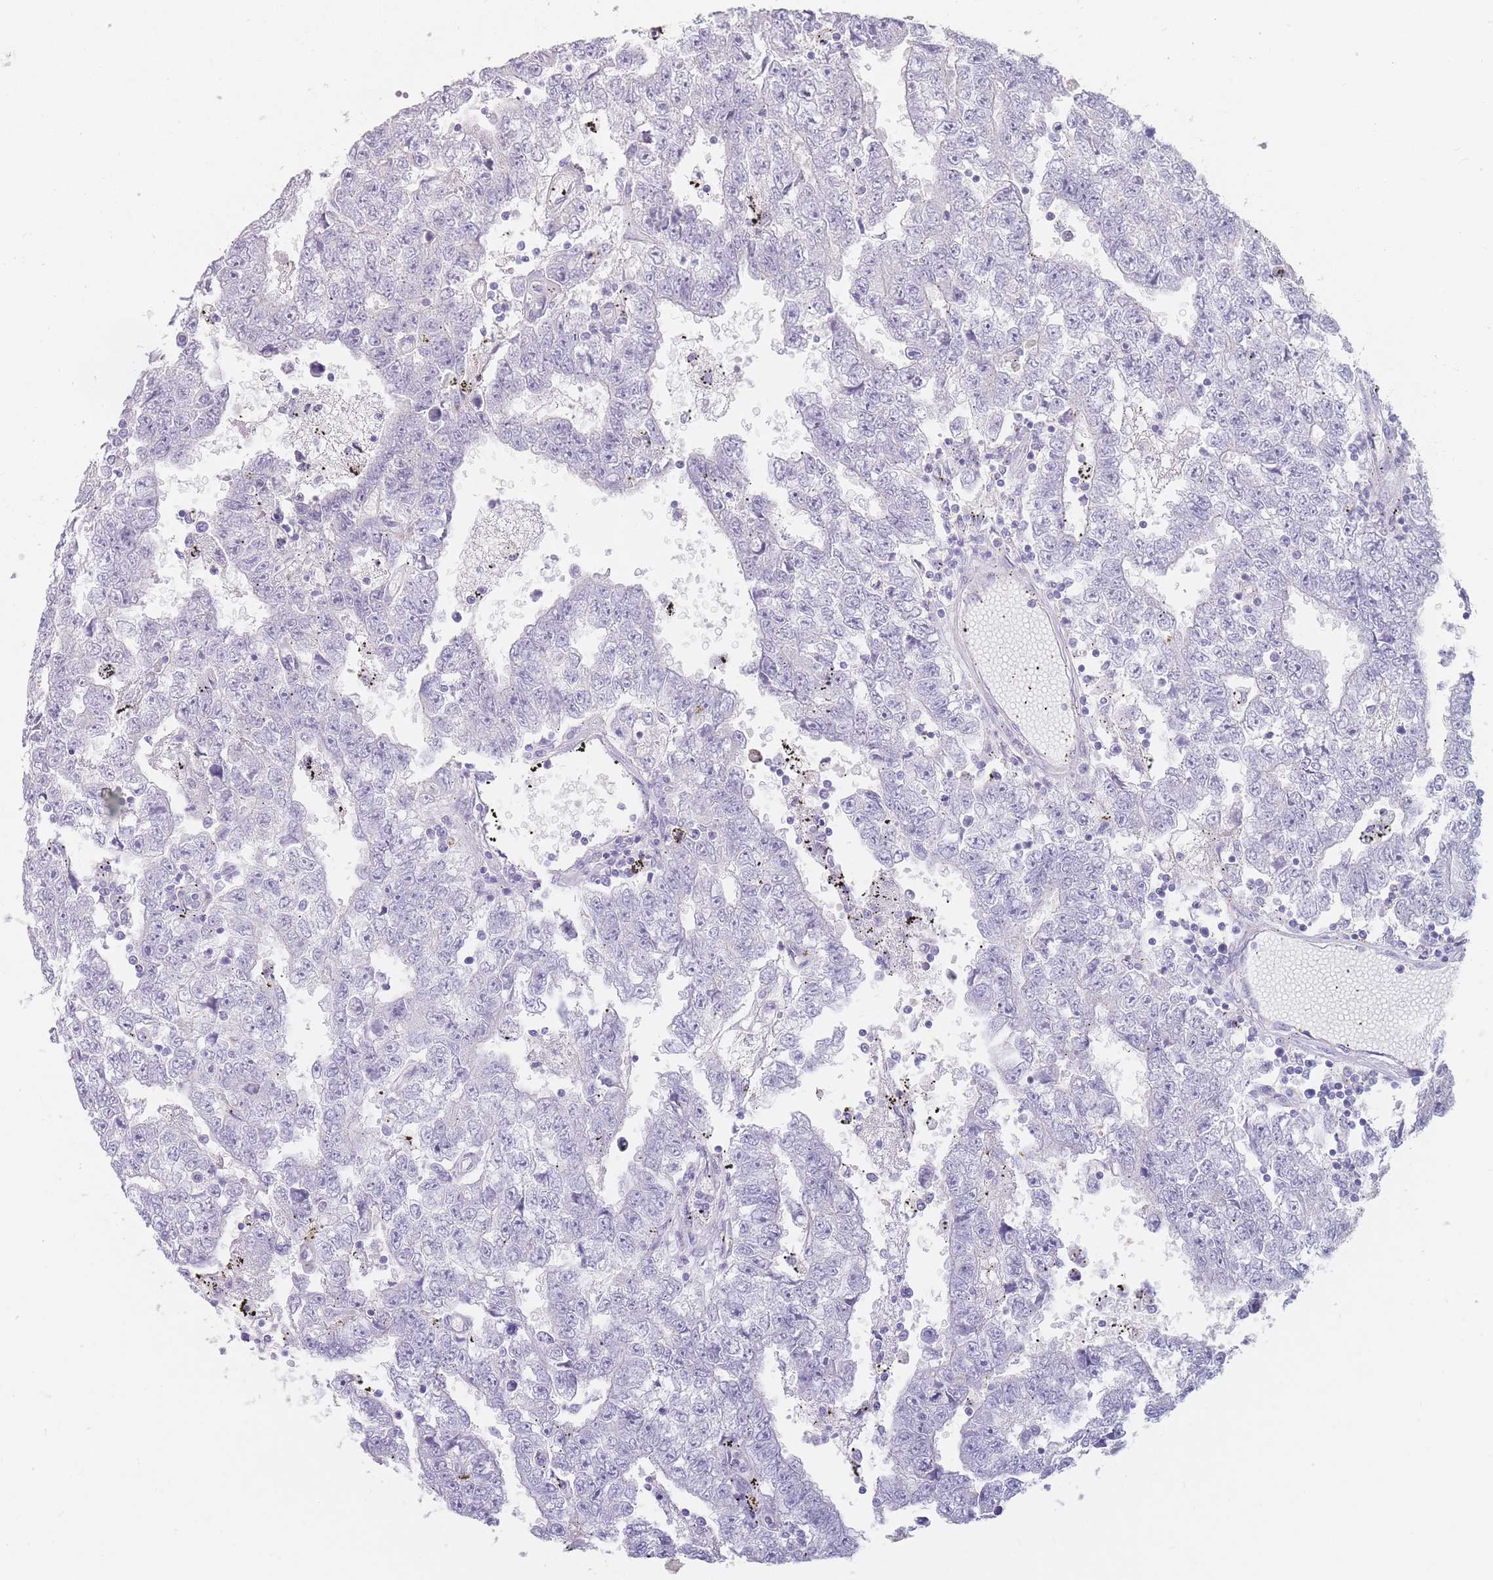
{"staining": {"intensity": "negative", "quantity": "none", "location": "none"}, "tissue": "testis cancer", "cell_type": "Tumor cells", "image_type": "cancer", "snomed": [{"axis": "morphology", "description": "Carcinoma, Embryonal, NOS"}, {"axis": "topography", "description": "Testis"}], "caption": "This is a histopathology image of IHC staining of testis embryonal carcinoma, which shows no staining in tumor cells. Nuclei are stained in blue.", "gene": "PRG4", "patient": {"sex": "male", "age": 25}}